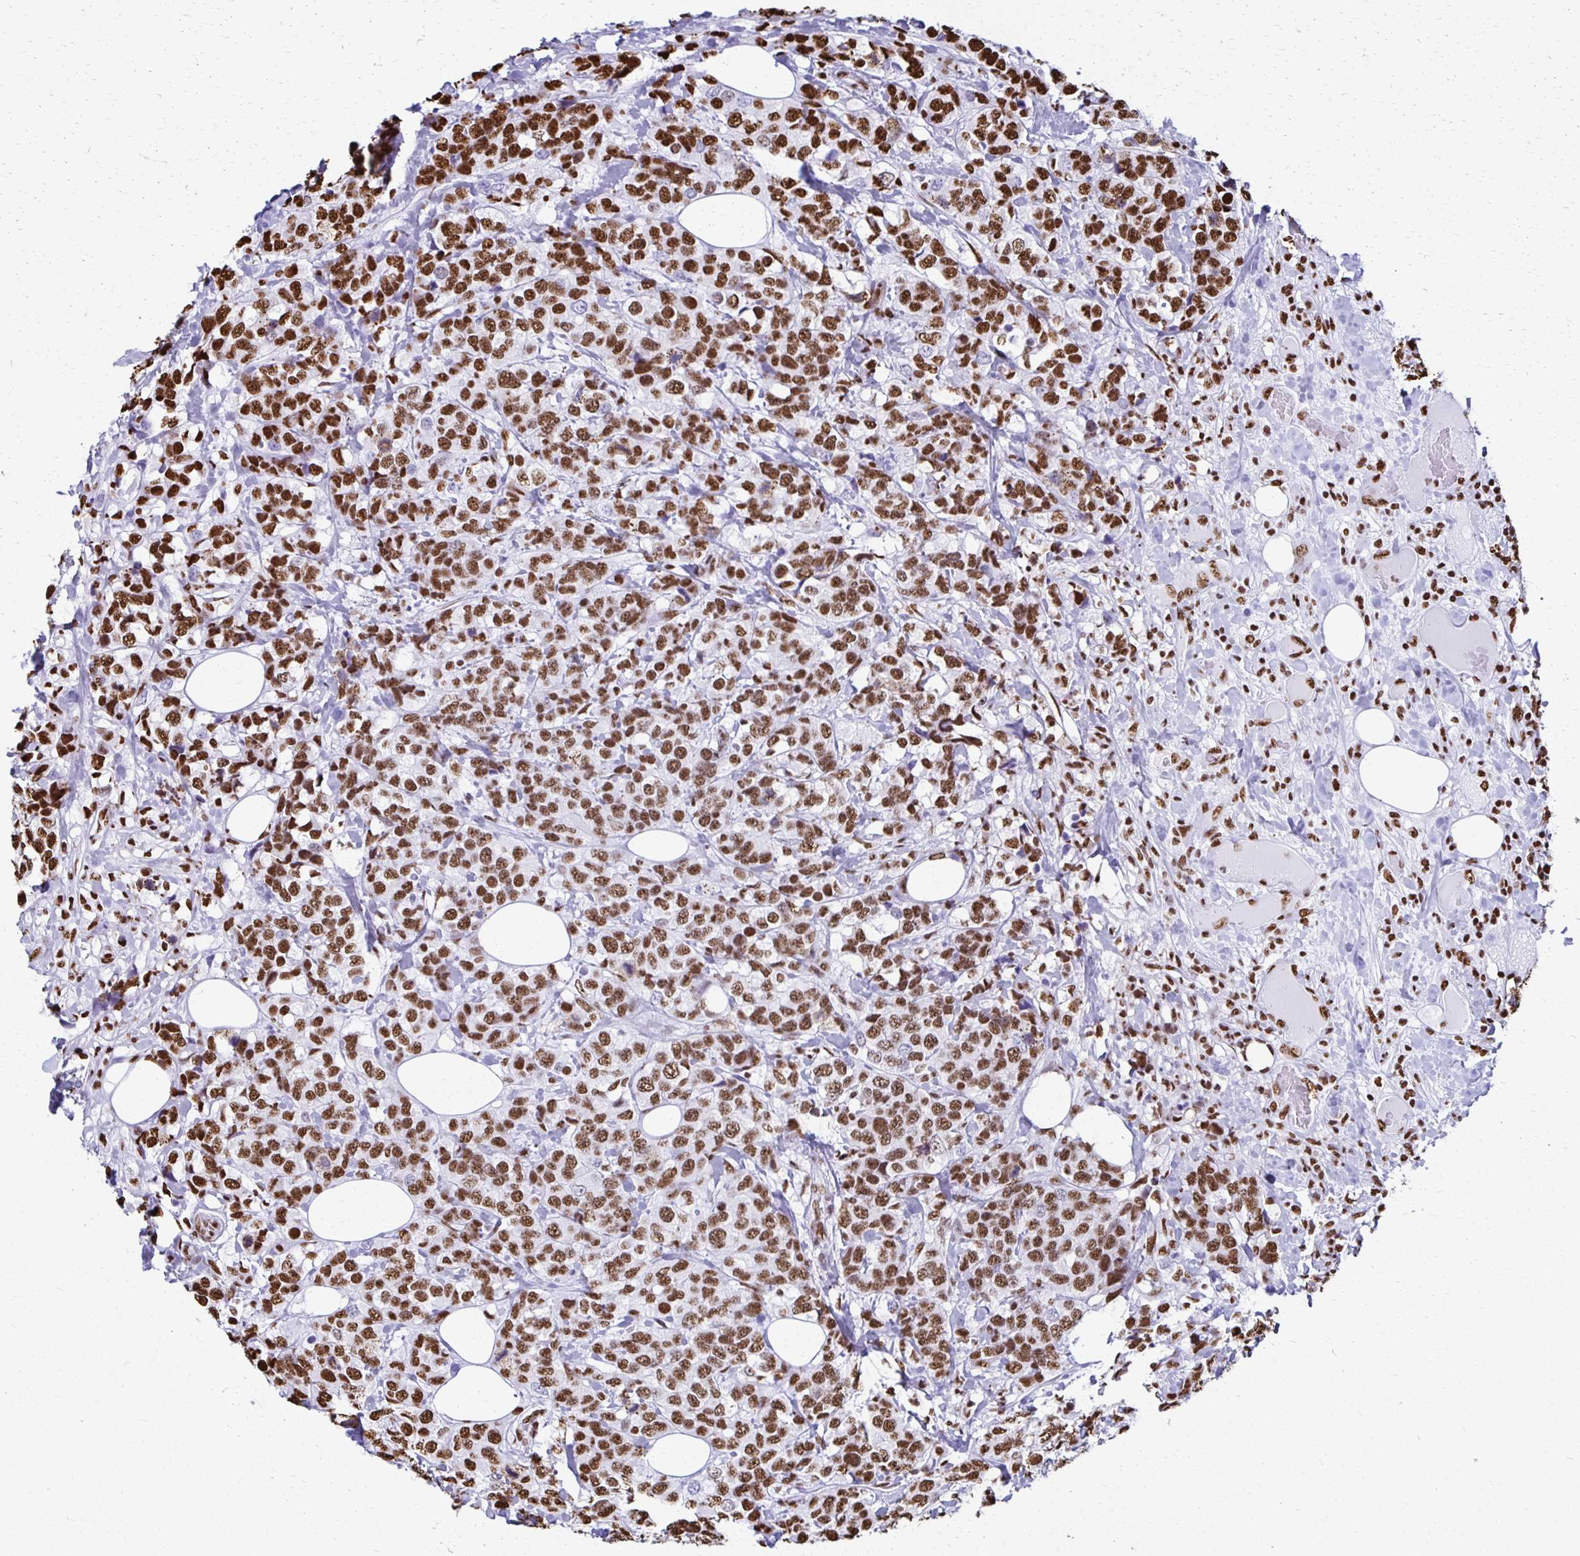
{"staining": {"intensity": "strong", "quantity": ">75%", "location": "nuclear"}, "tissue": "breast cancer", "cell_type": "Tumor cells", "image_type": "cancer", "snomed": [{"axis": "morphology", "description": "Lobular carcinoma"}, {"axis": "topography", "description": "Breast"}], "caption": "Approximately >75% of tumor cells in human lobular carcinoma (breast) exhibit strong nuclear protein positivity as visualized by brown immunohistochemical staining.", "gene": "NONO", "patient": {"sex": "female", "age": 59}}